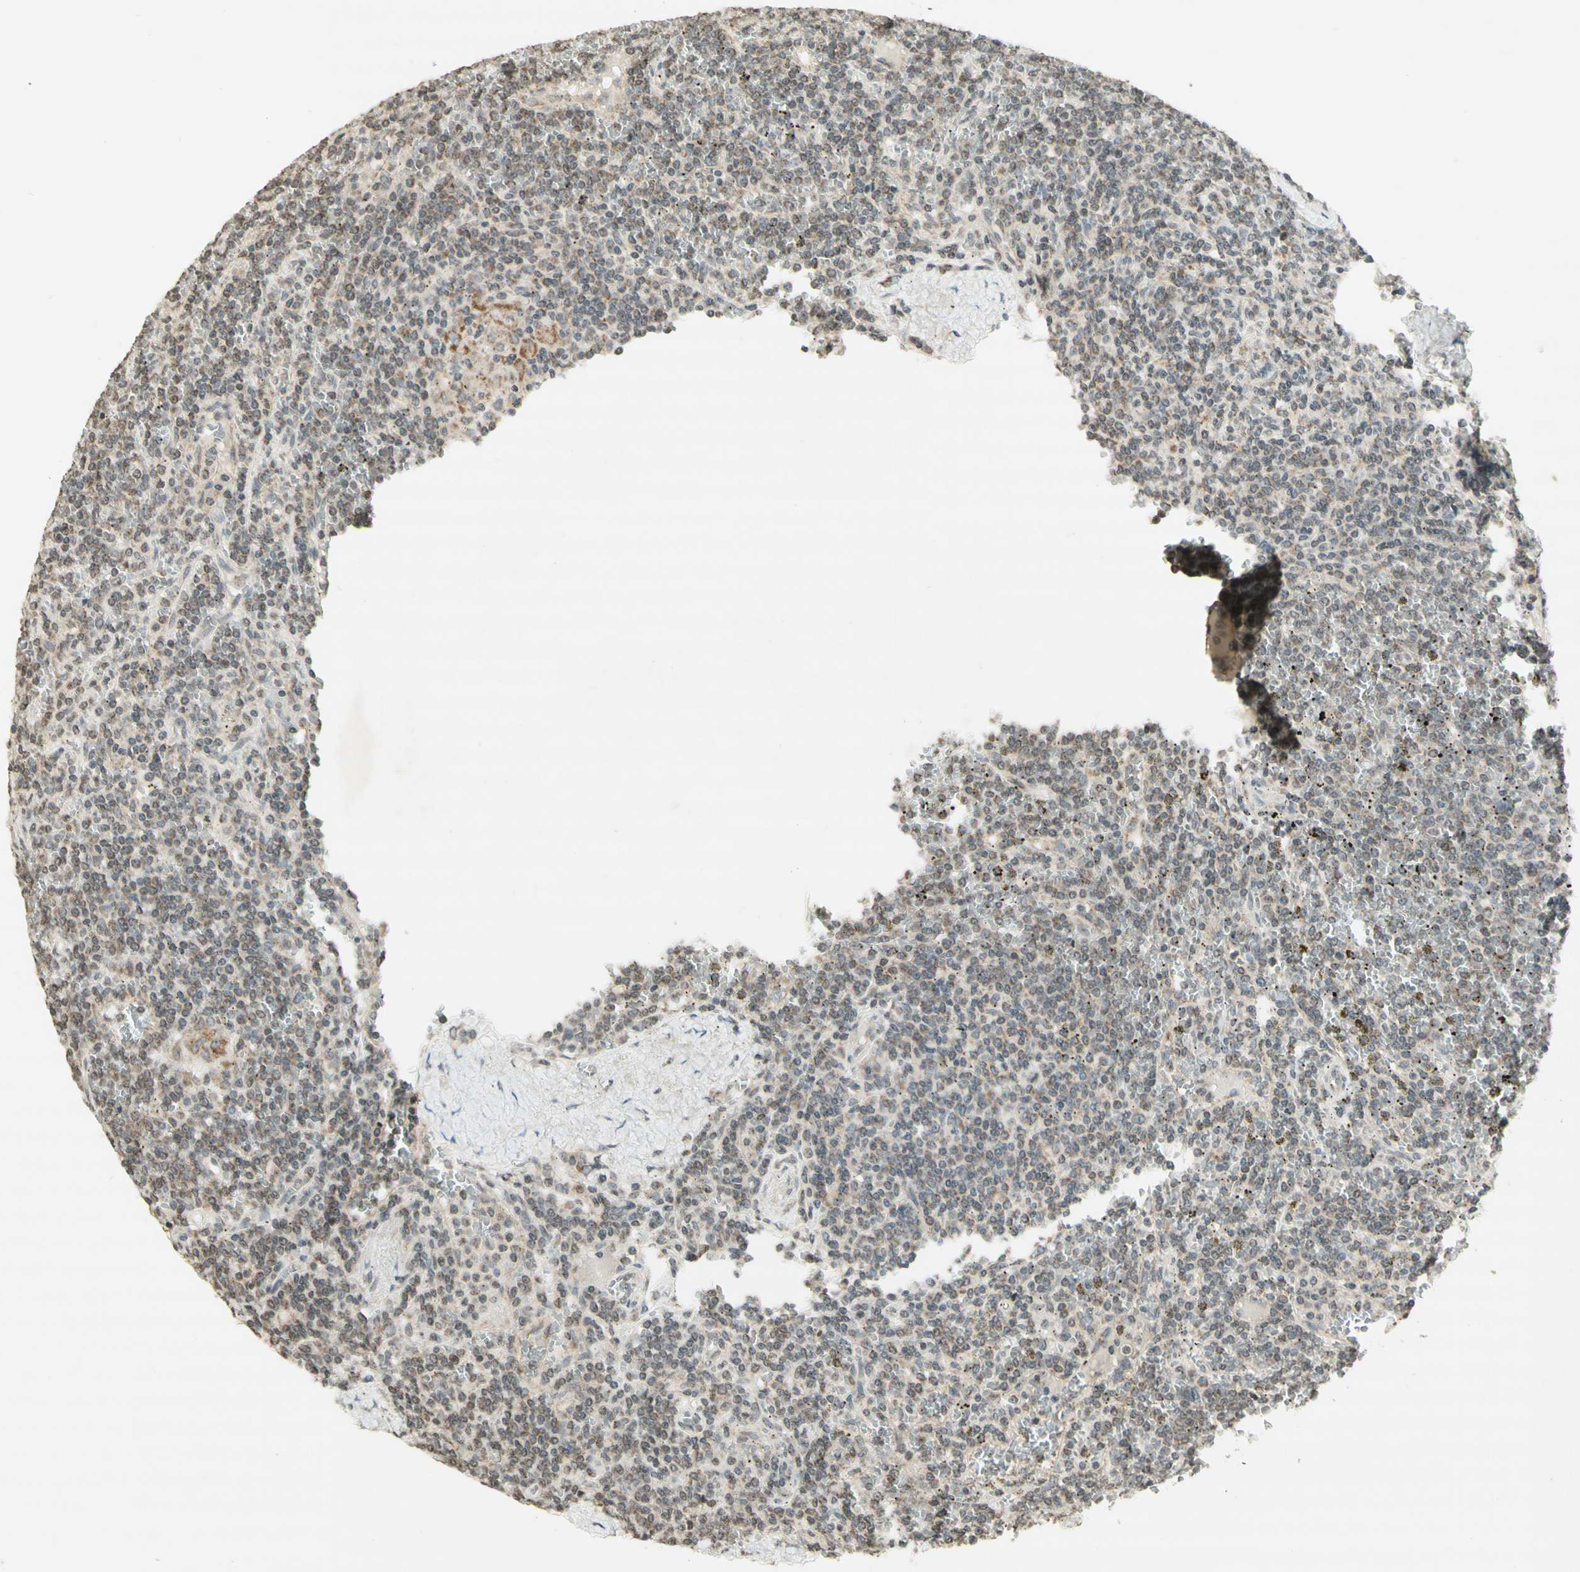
{"staining": {"intensity": "weak", "quantity": "25%-75%", "location": "cytoplasmic/membranous"}, "tissue": "lymphoma", "cell_type": "Tumor cells", "image_type": "cancer", "snomed": [{"axis": "morphology", "description": "Malignant lymphoma, non-Hodgkin's type, Low grade"}, {"axis": "topography", "description": "Spleen"}], "caption": "Tumor cells exhibit low levels of weak cytoplasmic/membranous staining in about 25%-75% of cells in human lymphoma.", "gene": "CCNI", "patient": {"sex": "female", "age": 19}}